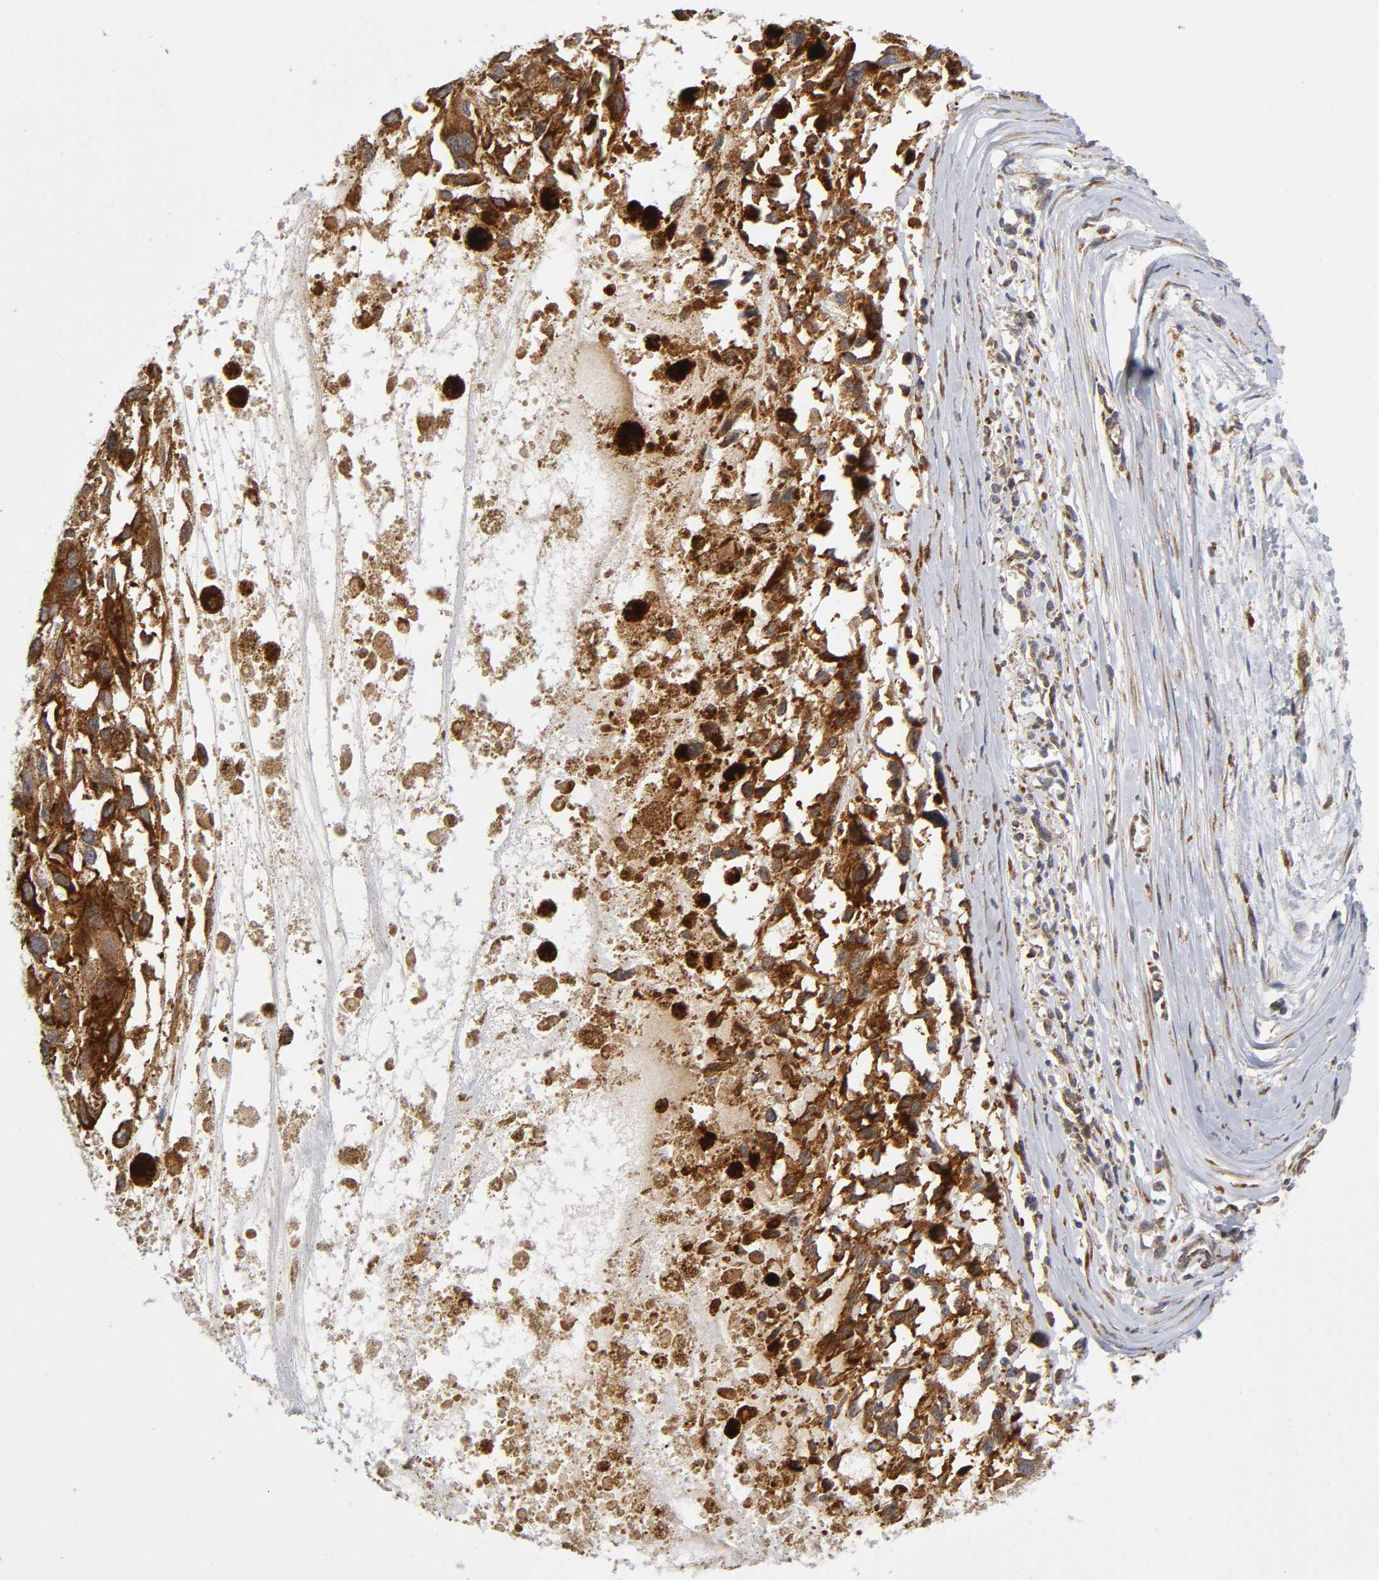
{"staining": {"intensity": "strong", "quantity": ">75%", "location": "cytoplasmic/membranous"}, "tissue": "melanoma", "cell_type": "Tumor cells", "image_type": "cancer", "snomed": [{"axis": "morphology", "description": "Malignant melanoma, Metastatic site"}, {"axis": "topography", "description": "Lymph node"}], "caption": "Immunohistochemistry of human malignant melanoma (metastatic site) reveals high levels of strong cytoplasmic/membranous expression in approximately >75% of tumor cells.", "gene": "EIF5", "patient": {"sex": "male", "age": 59}}